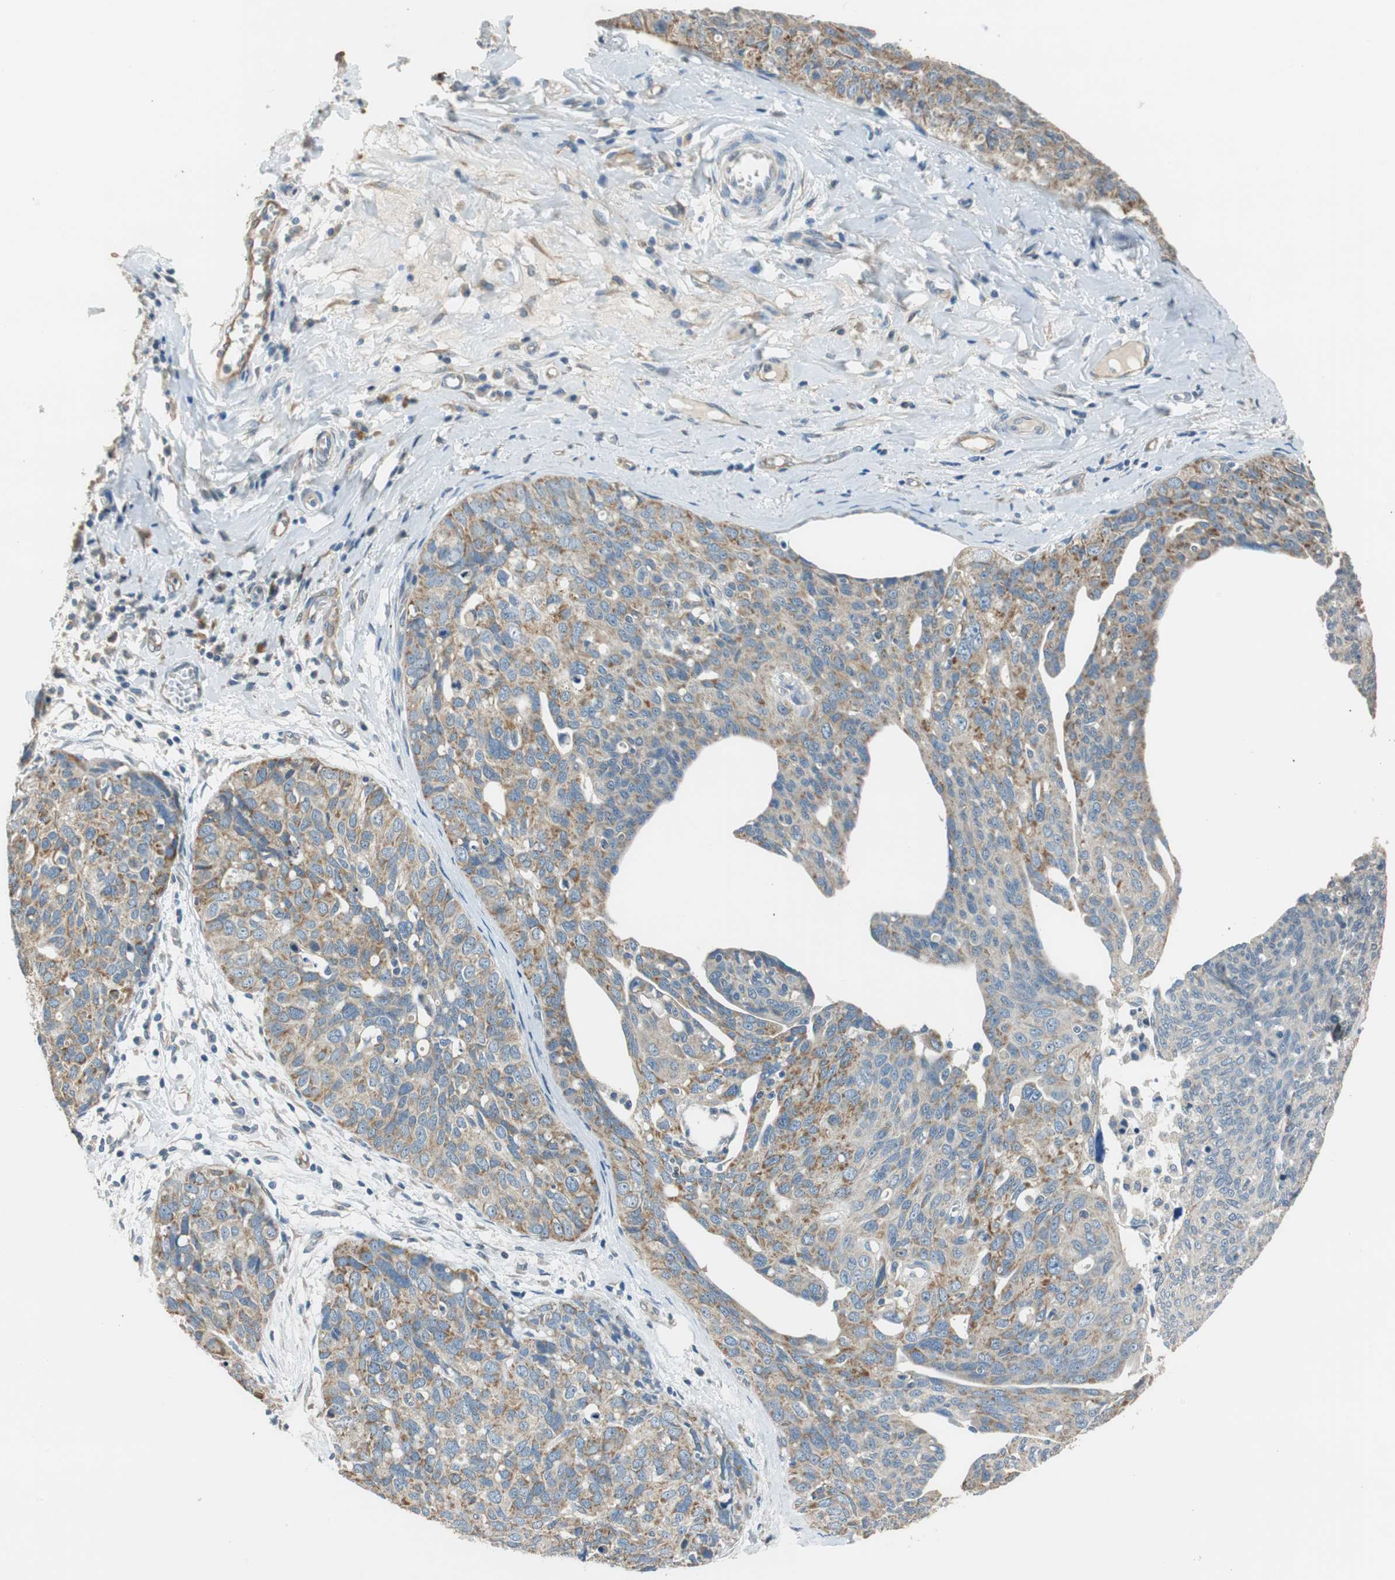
{"staining": {"intensity": "moderate", "quantity": ">75%", "location": "cytoplasmic/membranous"}, "tissue": "ovarian cancer", "cell_type": "Tumor cells", "image_type": "cancer", "snomed": [{"axis": "morphology", "description": "Carcinoma, endometroid"}, {"axis": "topography", "description": "Ovary"}], "caption": "The image displays immunohistochemical staining of ovarian endometroid carcinoma. There is moderate cytoplasmic/membranous staining is identified in approximately >75% of tumor cells.", "gene": "ALDH4A1", "patient": {"sex": "female", "age": 60}}